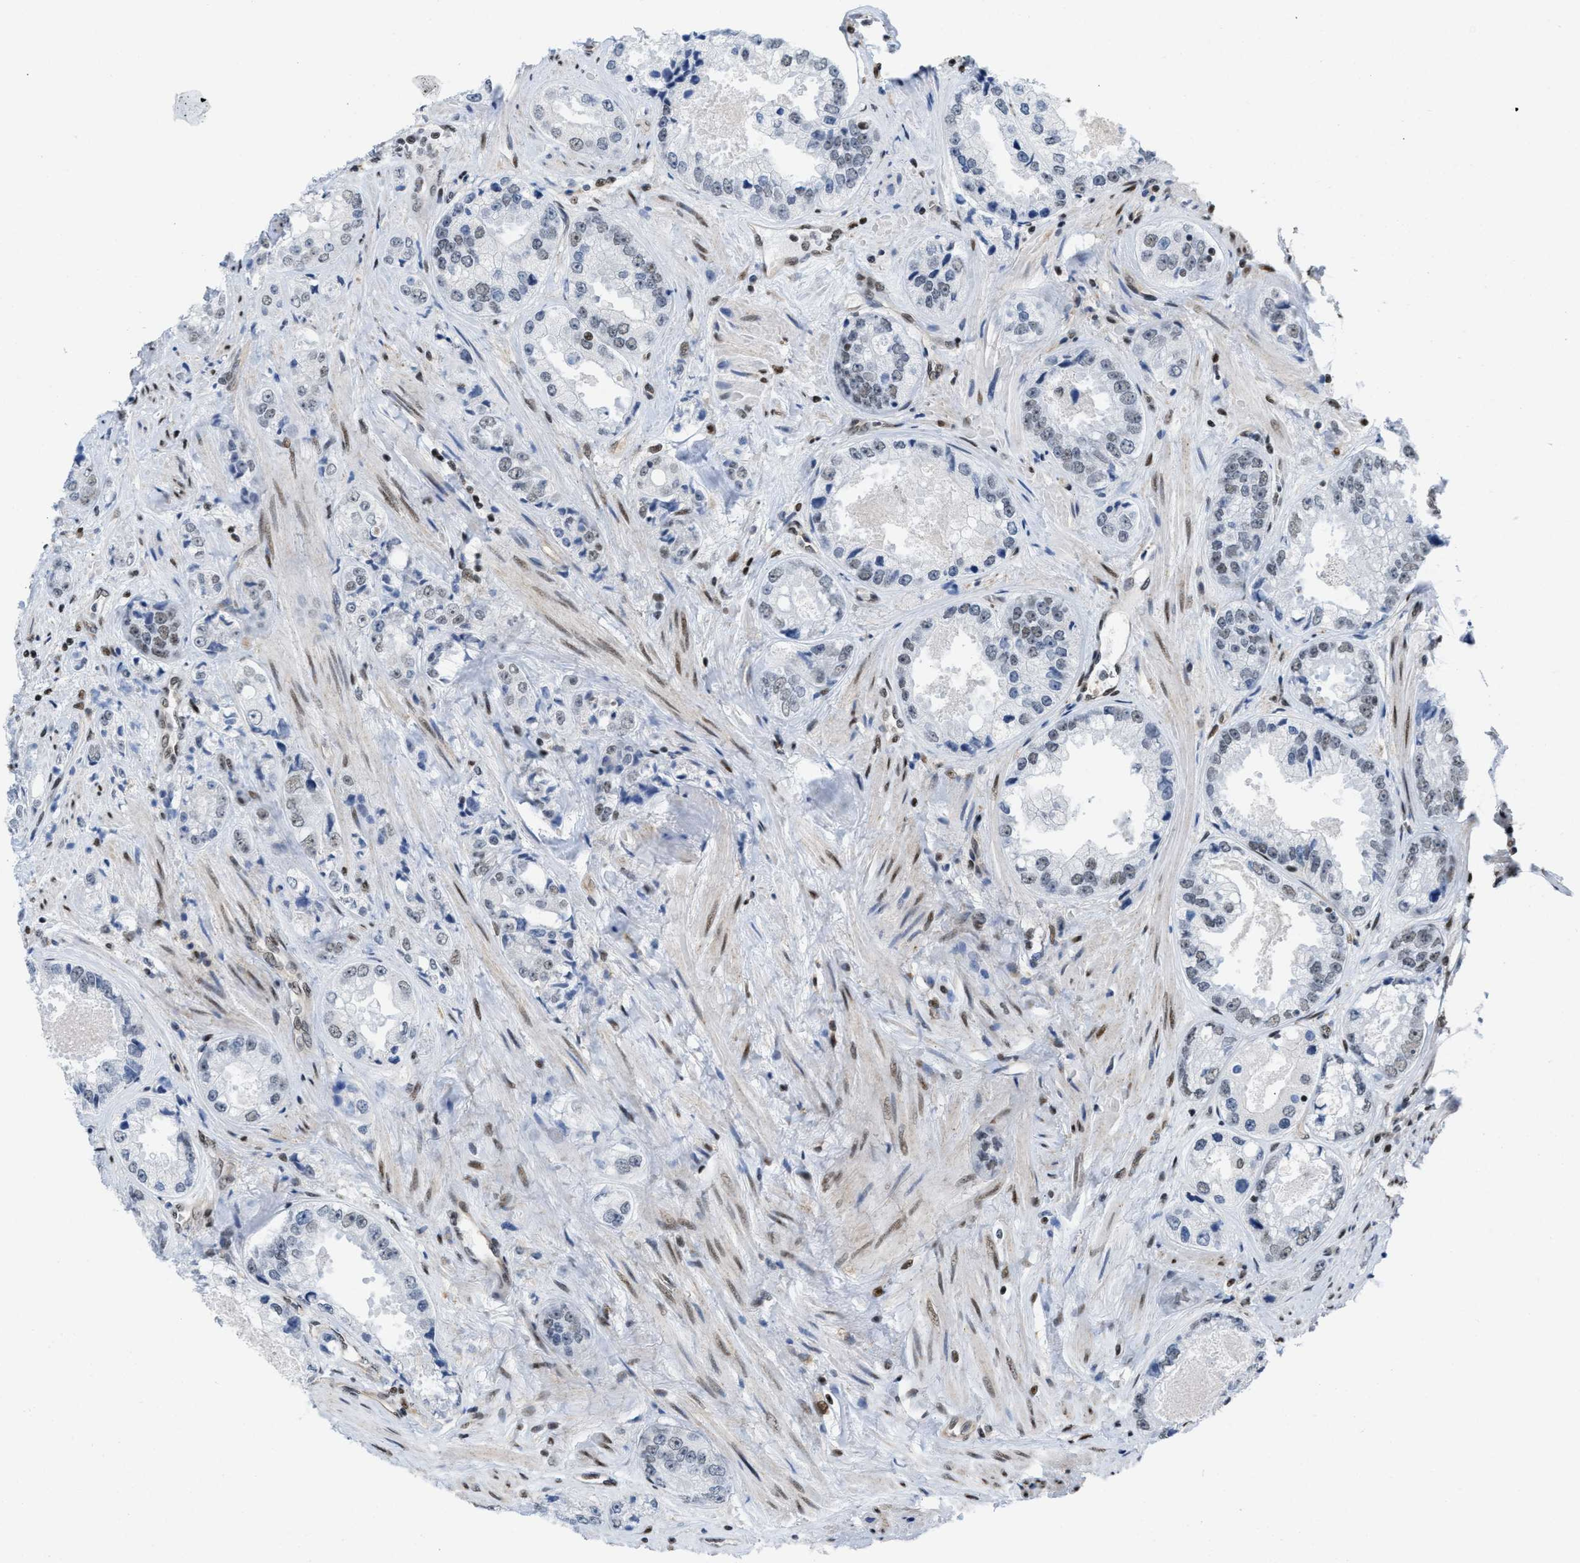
{"staining": {"intensity": "weak", "quantity": "<25%", "location": "nuclear"}, "tissue": "prostate cancer", "cell_type": "Tumor cells", "image_type": "cancer", "snomed": [{"axis": "morphology", "description": "Adenocarcinoma, High grade"}, {"axis": "topography", "description": "Prostate"}], "caption": "This is an IHC photomicrograph of high-grade adenocarcinoma (prostate). There is no positivity in tumor cells.", "gene": "MIER1", "patient": {"sex": "male", "age": 61}}